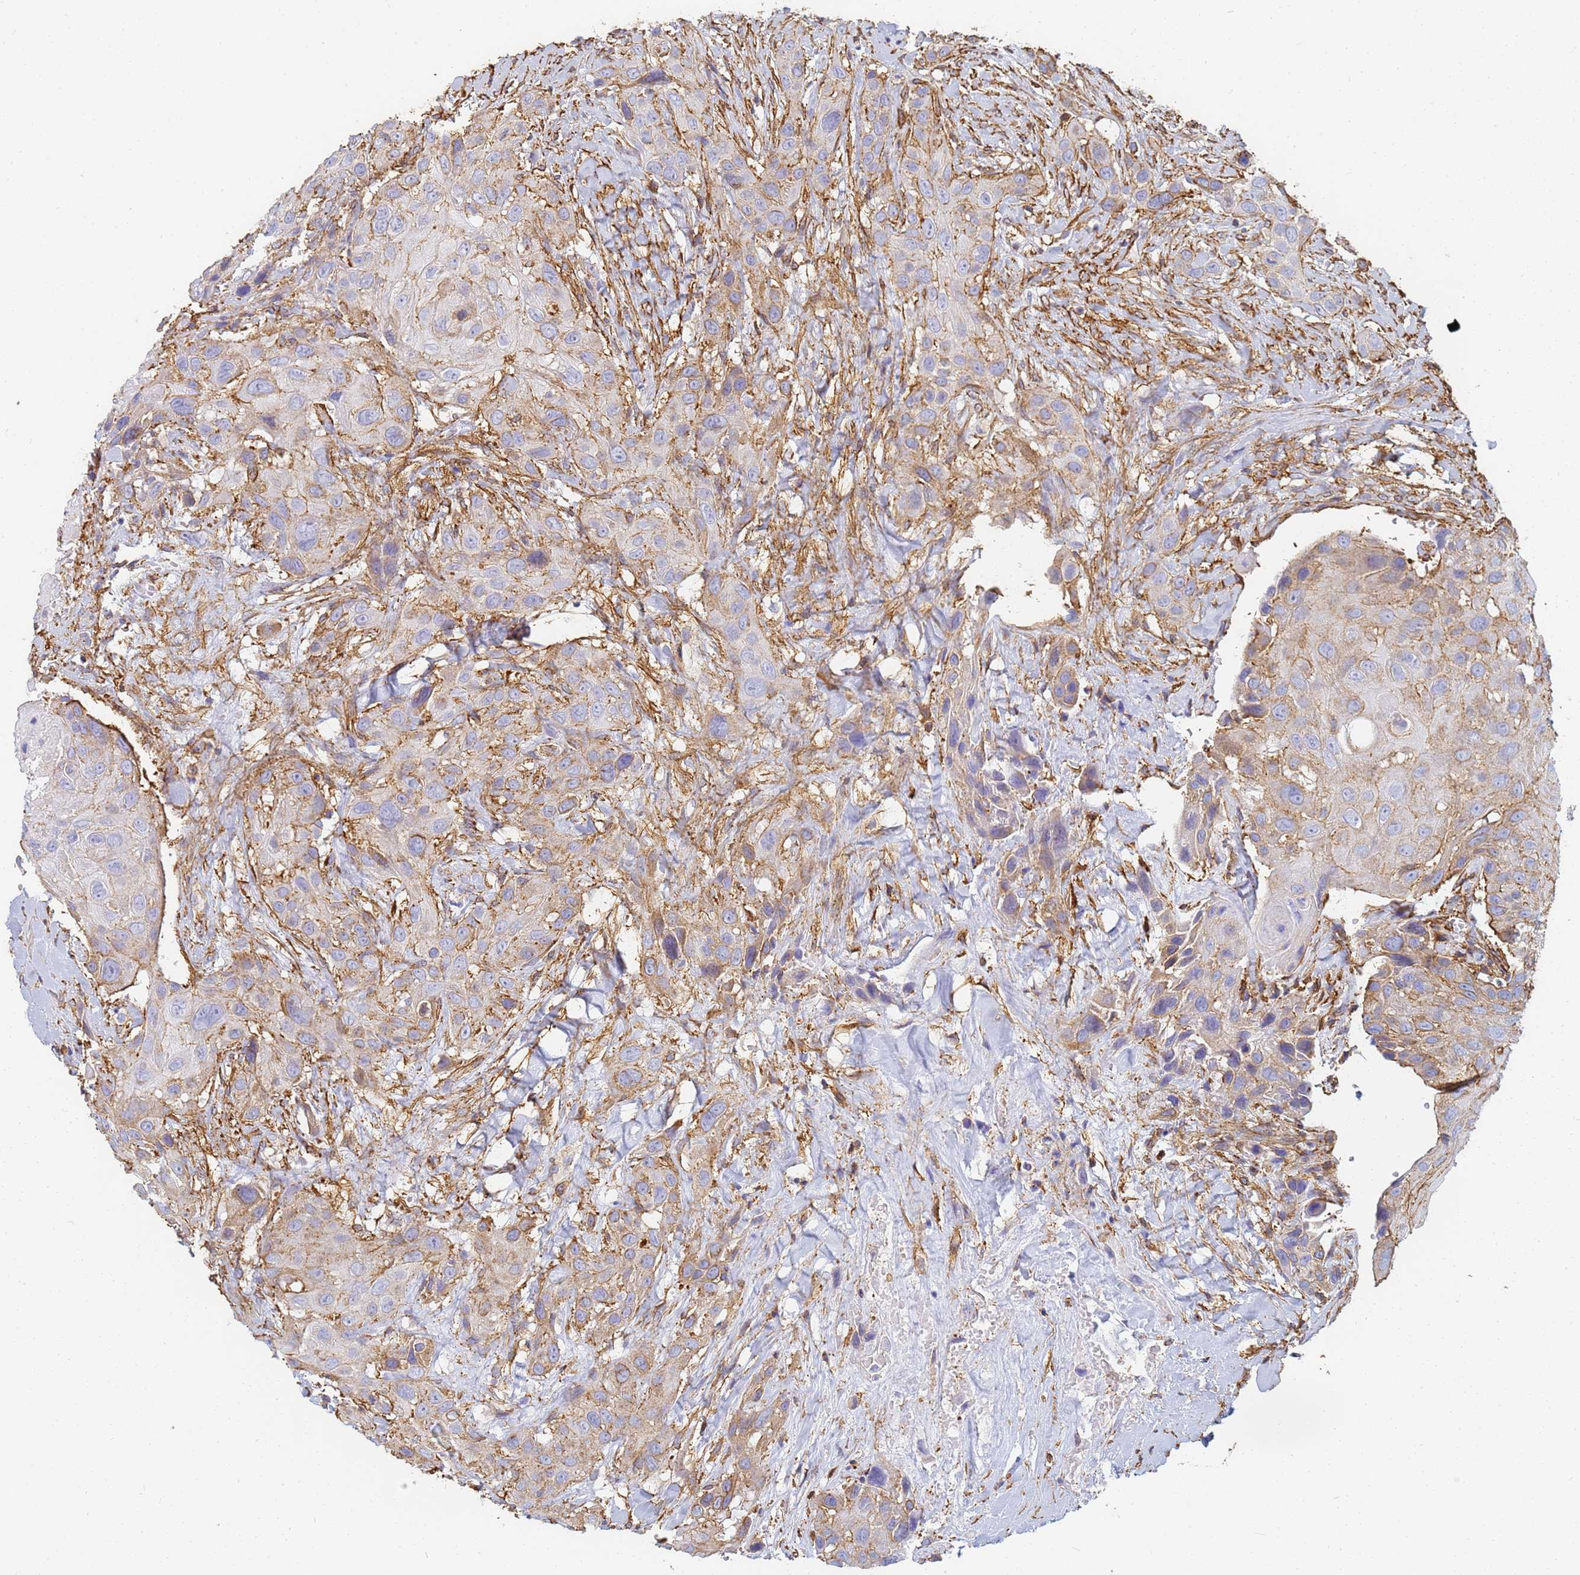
{"staining": {"intensity": "moderate", "quantity": "25%-75%", "location": "cytoplasmic/membranous"}, "tissue": "head and neck cancer", "cell_type": "Tumor cells", "image_type": "cancer", "snomed": [{"axis": "morphology", "description": "Squamous cell carcinoma, NOS"}, {"axis": "topography", "description": "Head-Neck"}], "caption": "An image showing moderate cytoplasmic/membranous expression in about 25%-75% of tumor cells in head and neck squamous cell carcinoma, as visualized by brown immunohistochemical staining.", "gene": "TPM1", "patient": {"sex": "male", "age": 81}}